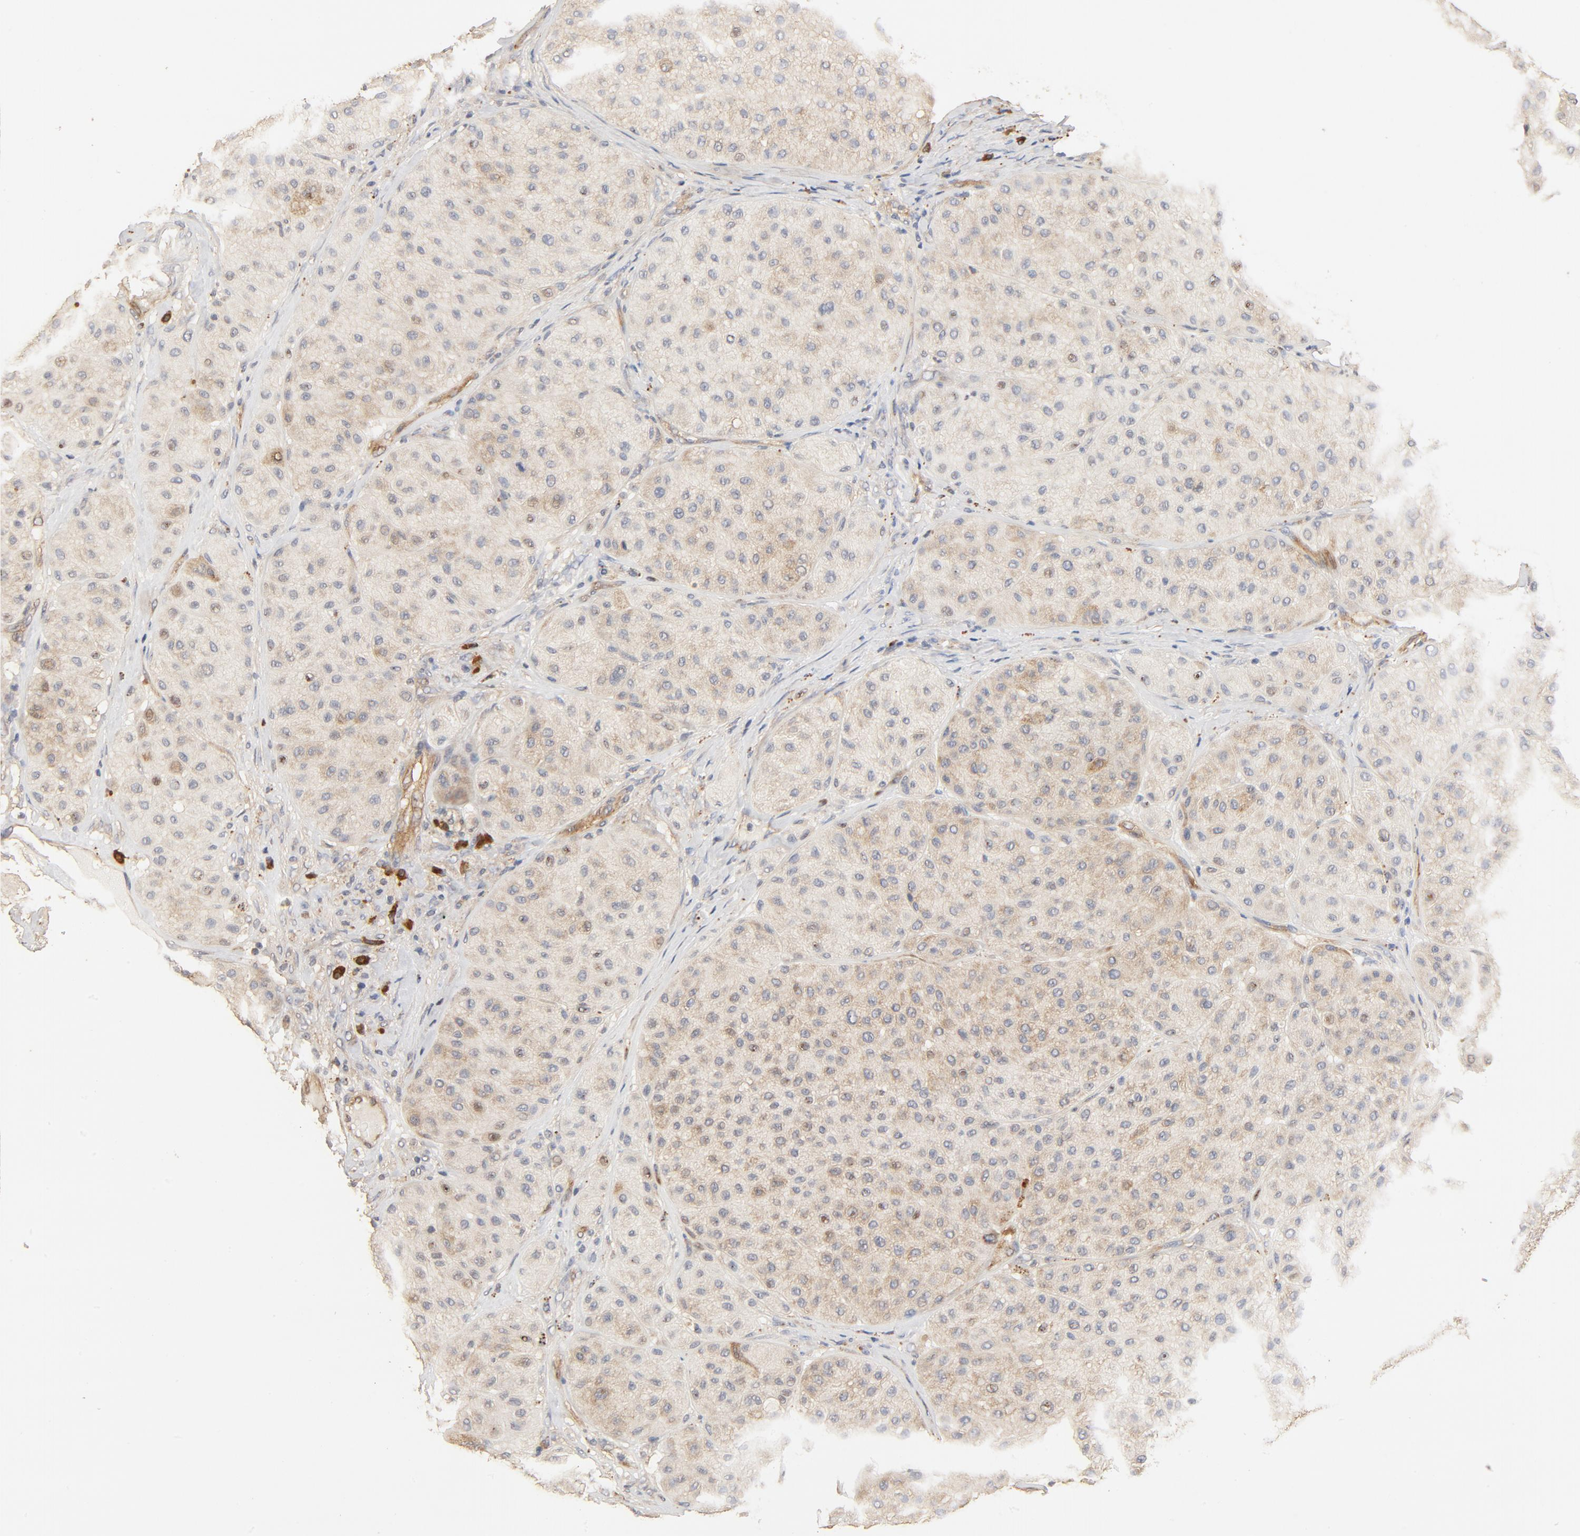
{"staining": {"intensity": "weak", "quantity": "25%-75%", "location": "cytoplasmic/membranous"}, "tissue": "melanoma", "cell_type": "Tumor cells", "image_type": "cancer", "snomed": [{"axis": "morphology", "description": "Normal tissue, NOS"}, {"axis": "morphology", "description": "Malignant melanoma, Metastatic site"}, {"axis": "topography", "description": "Skin"}], "caption": "Protein expression by IHC demonstrates weak cytoplasmic/membranous expression in about 25%-75% of tumor cells in melanoma.", "gene": "UBE2J1", "patient": {"sex": "male", "age": 41}}